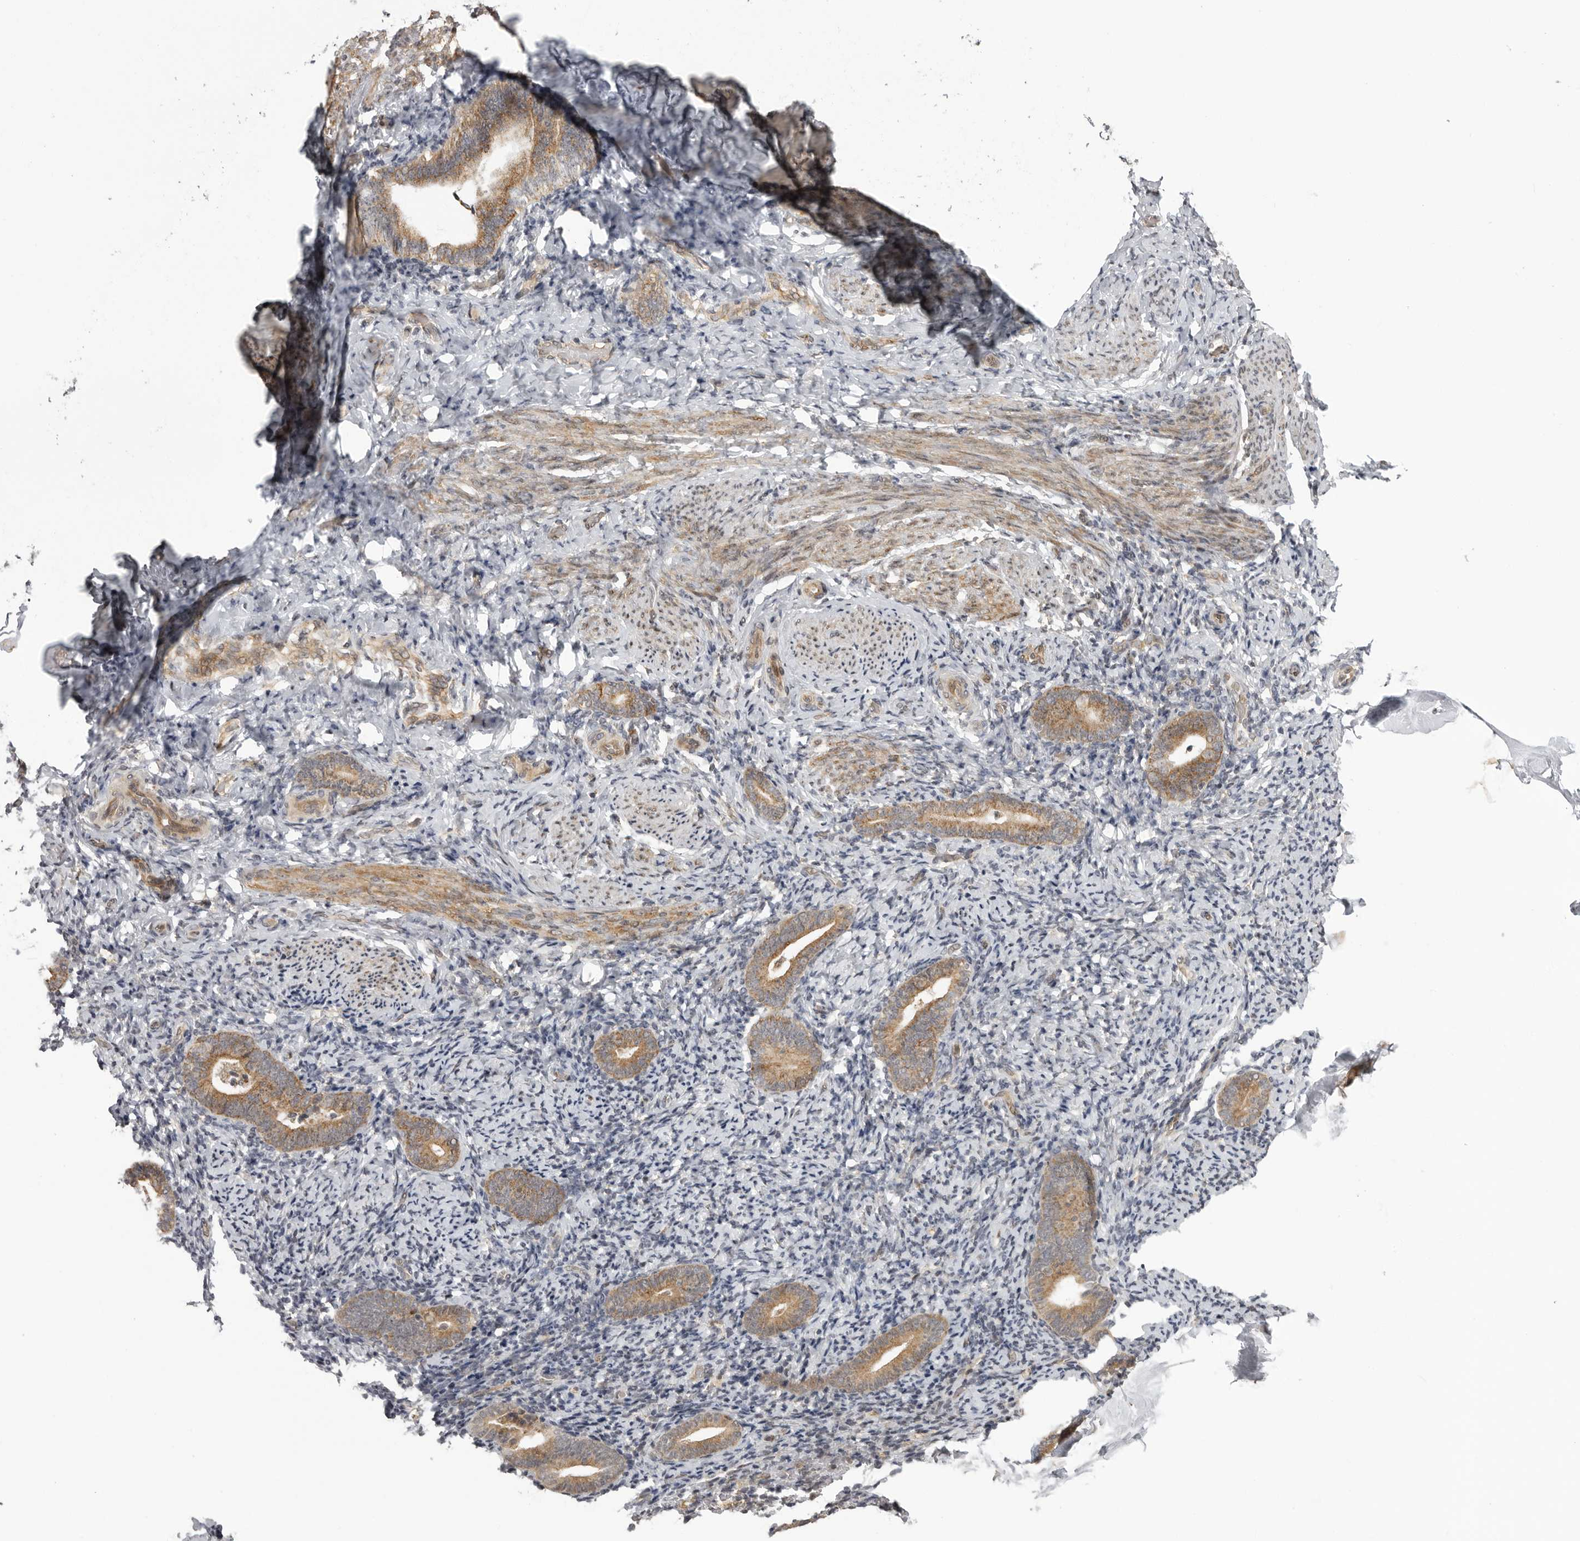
{"staining": {"intensity": "negative", "quantity": "none", "location": "none"}, "tissue": "endometrium", "cell_type": "Cells in endometrial stroma", "image_type": "normal", "snomed": [{"axis": "morphology", "description": "Normal tissue, NOS"}, {"axis": "topography", "description": "Endometrium"}], "caption": "Histopathology image shows no significant protein staining in cells in endometrial stroma of normal endometrium.", "gene": "DNAH14", "patient": {"sex": "female", "age": 51}}